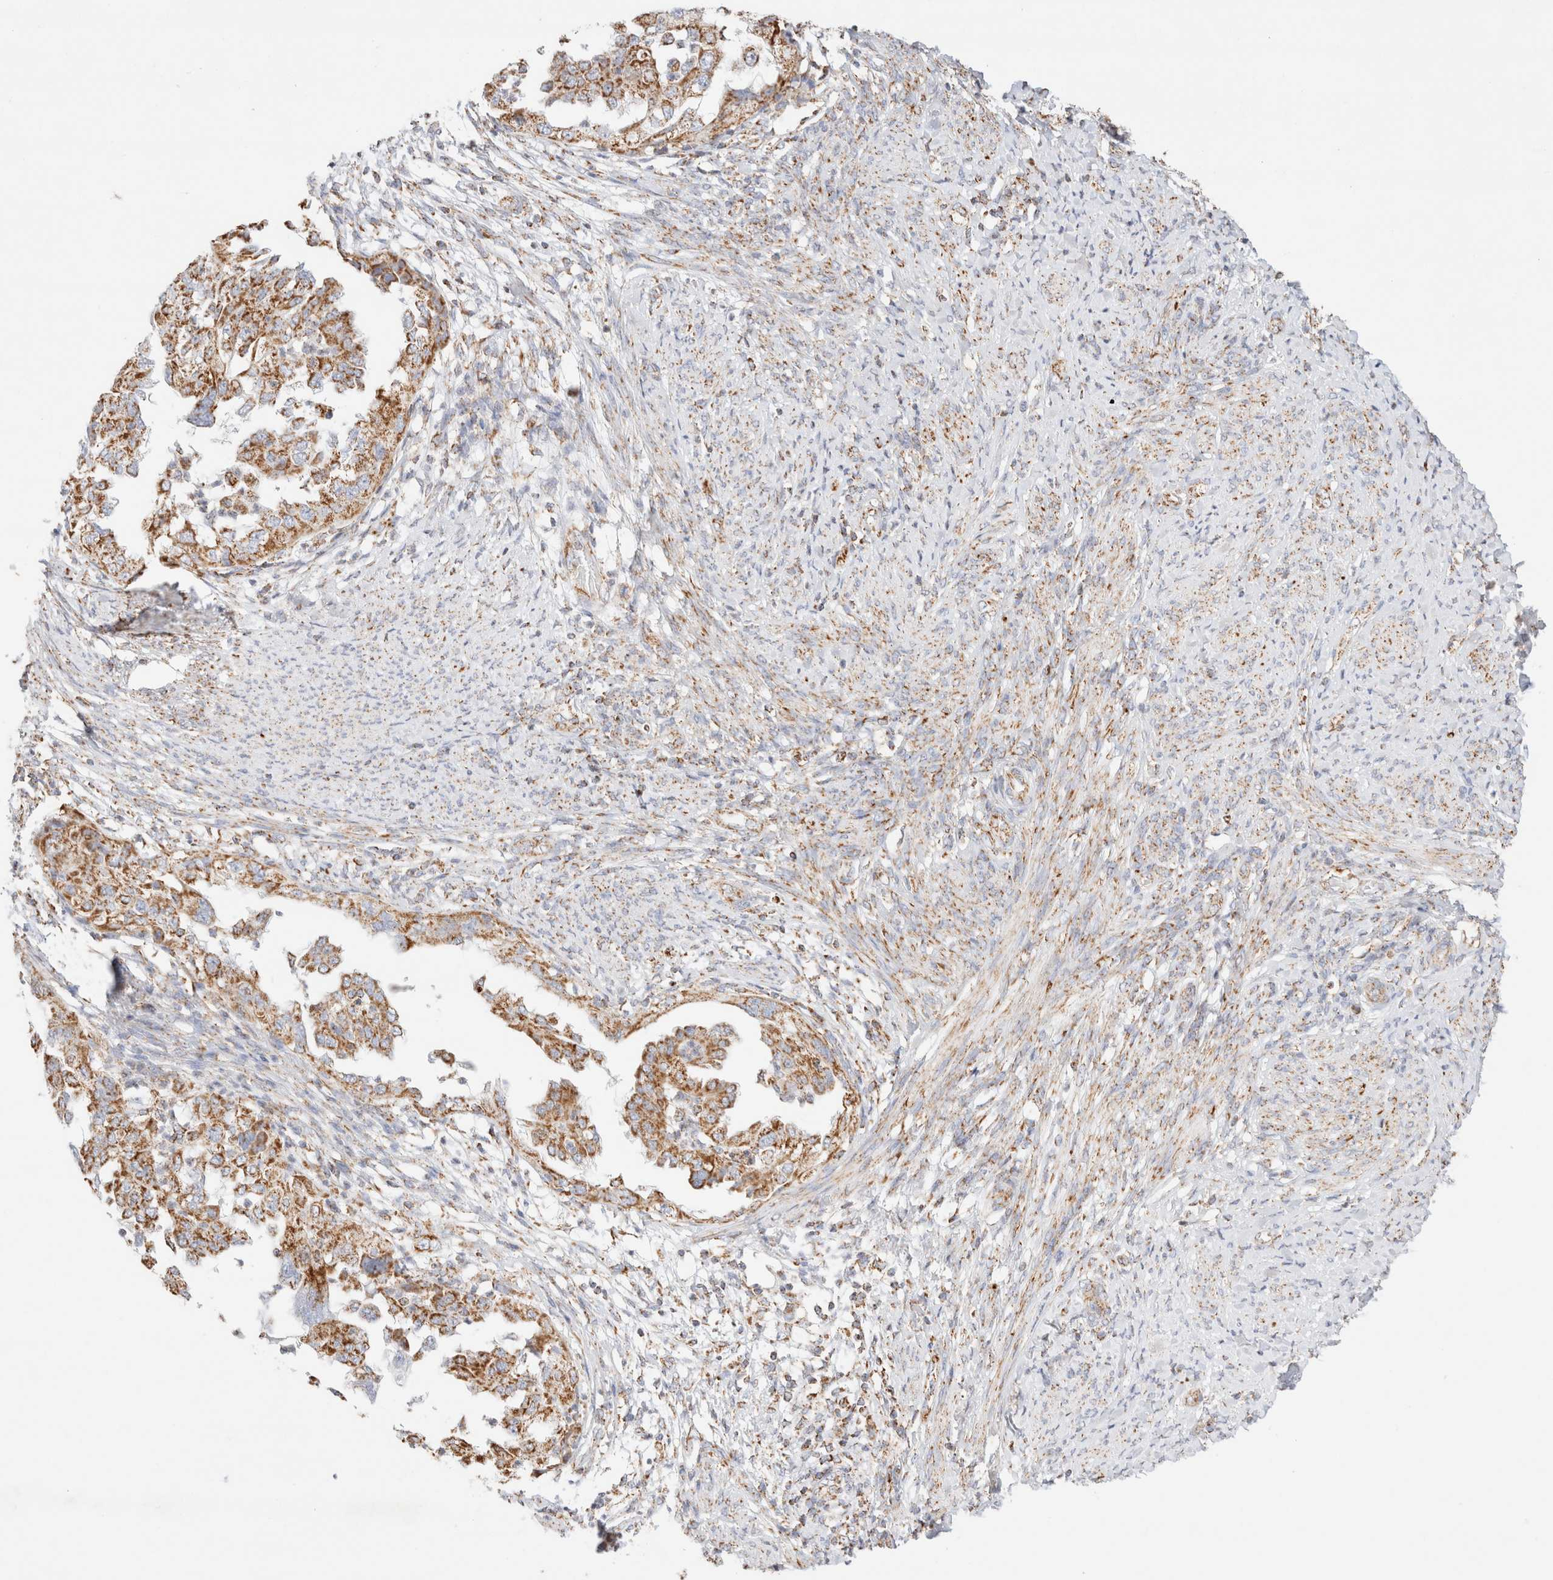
{"staining": {"intensity": "moderate", "quantity": ">75%", "location": "cytoplasmic/membranous"}, "tissue": "endometrial cancer", "cell_type": "Tumor cells", "image_type": "cancer", "snomed": [{"axis": "morphology", "description": "Adenocarcinoma, NOS"}, {"axis": "topography", "description": "Endometrium"}], "caption": "Protein positivity by immunohistochemistry demonstrates moderate cytoplasmic/membranous staining in approximately >75% of tumor cells in endometrial cancer (adenocarcinoma).", "gene": "PHB2", "patient": {"sex": "female", "age": 85}}